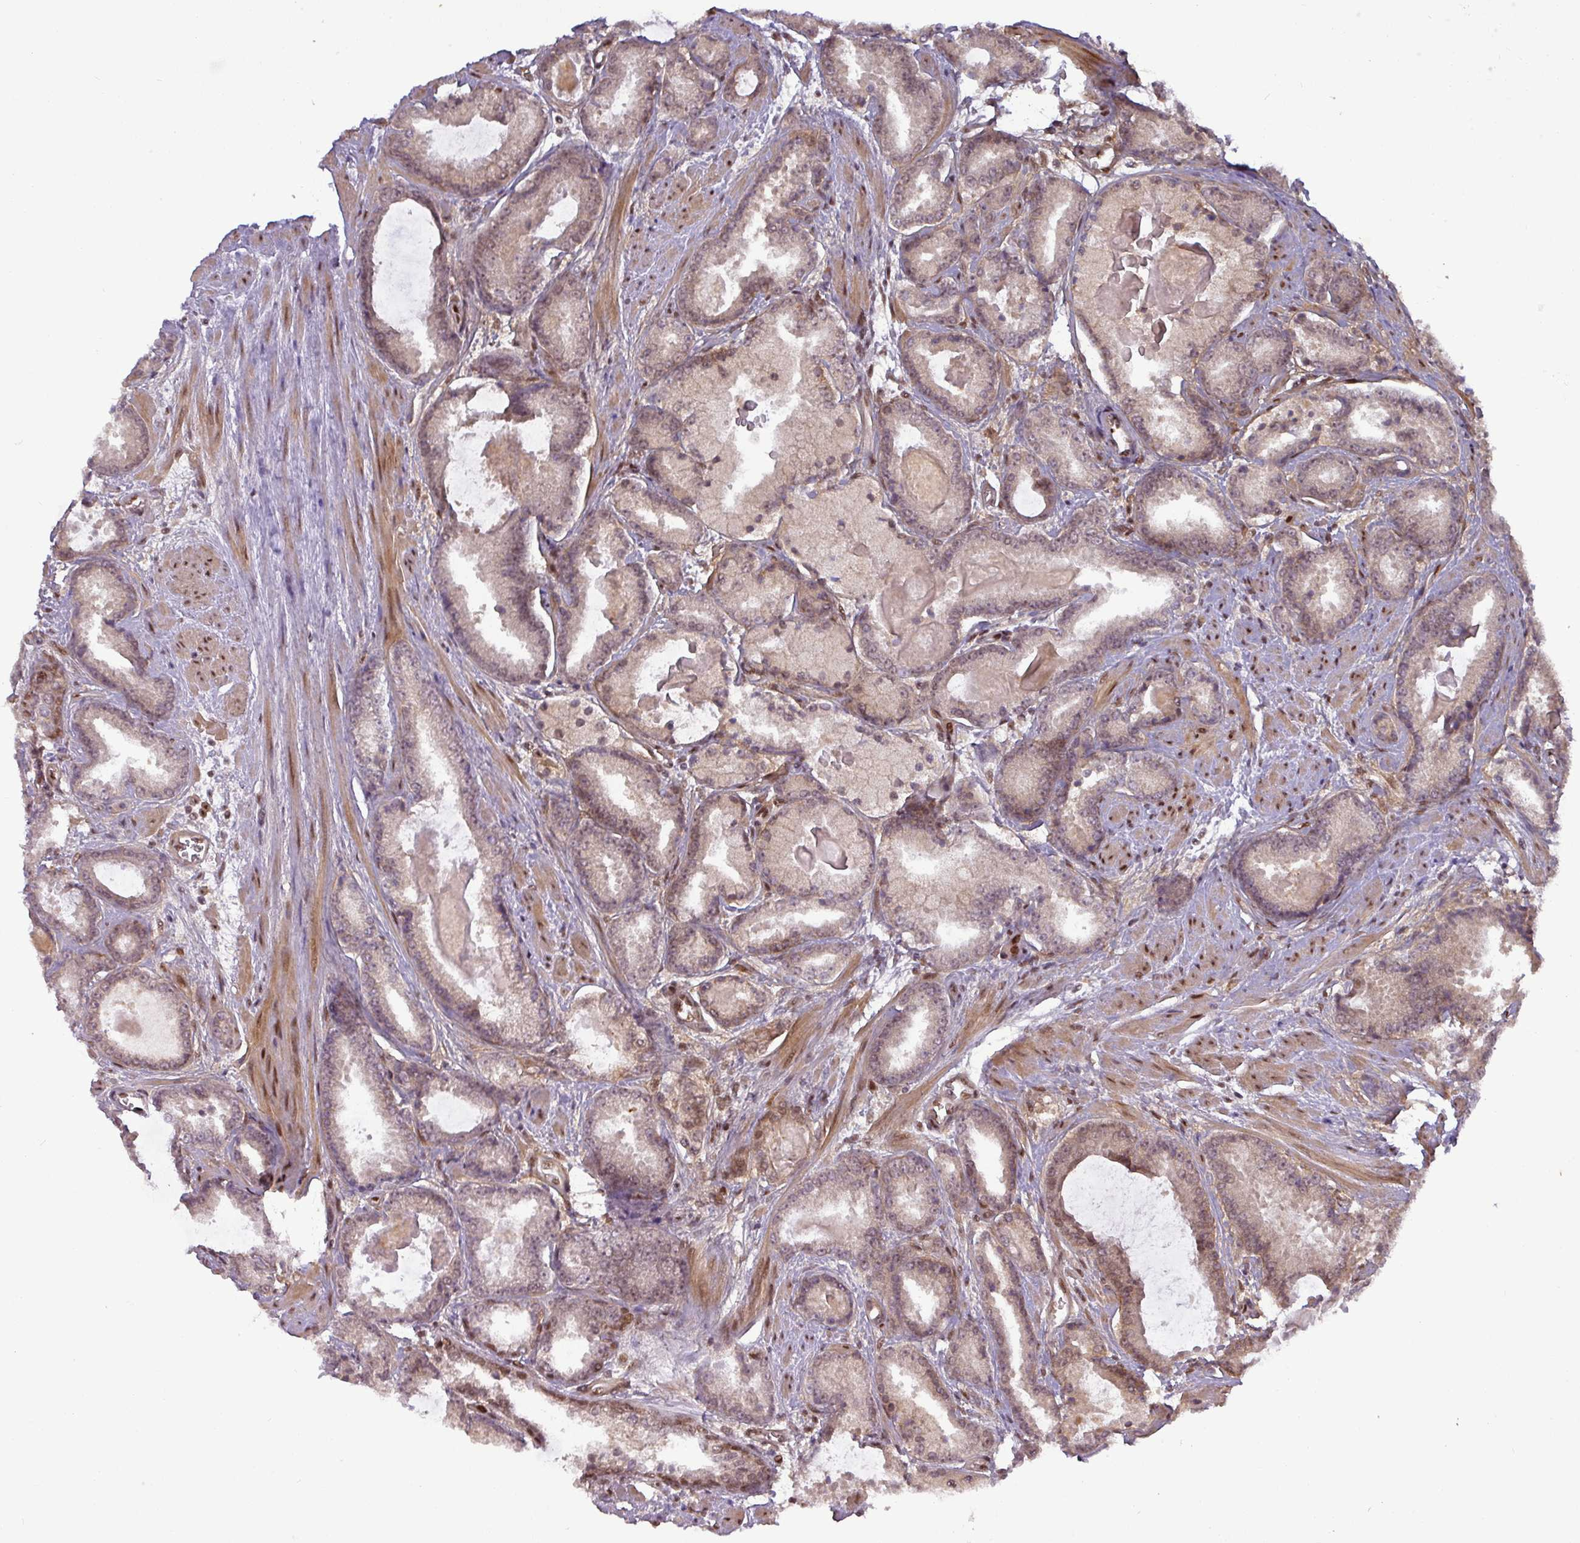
{"staining": {"intensity": "moderate", "quantity": ">75%", "location": "cytoplasmic/membranous,nuclear"}, "tissue": "prostate cancer", "cell_type": "Tumor cells", "image_type": "cancer", "snomed": [{"axis": "morphology", "description": "Adenocarcinoma, Low grade"}, {"axis": "topography", "description": "Prostate"}], "caption": "Immunohistochemistry (IHC) (DAB (3,3'-diaminobenzidine)) staining of prostate cancer (adenocarcinoma (low-grade)) shows moderate cytoplasmic/membranous and nuclear protein staining in about >75% of tumor cells.", "gene": "CIC", "patient": {"sex": "male", "age": 62}}